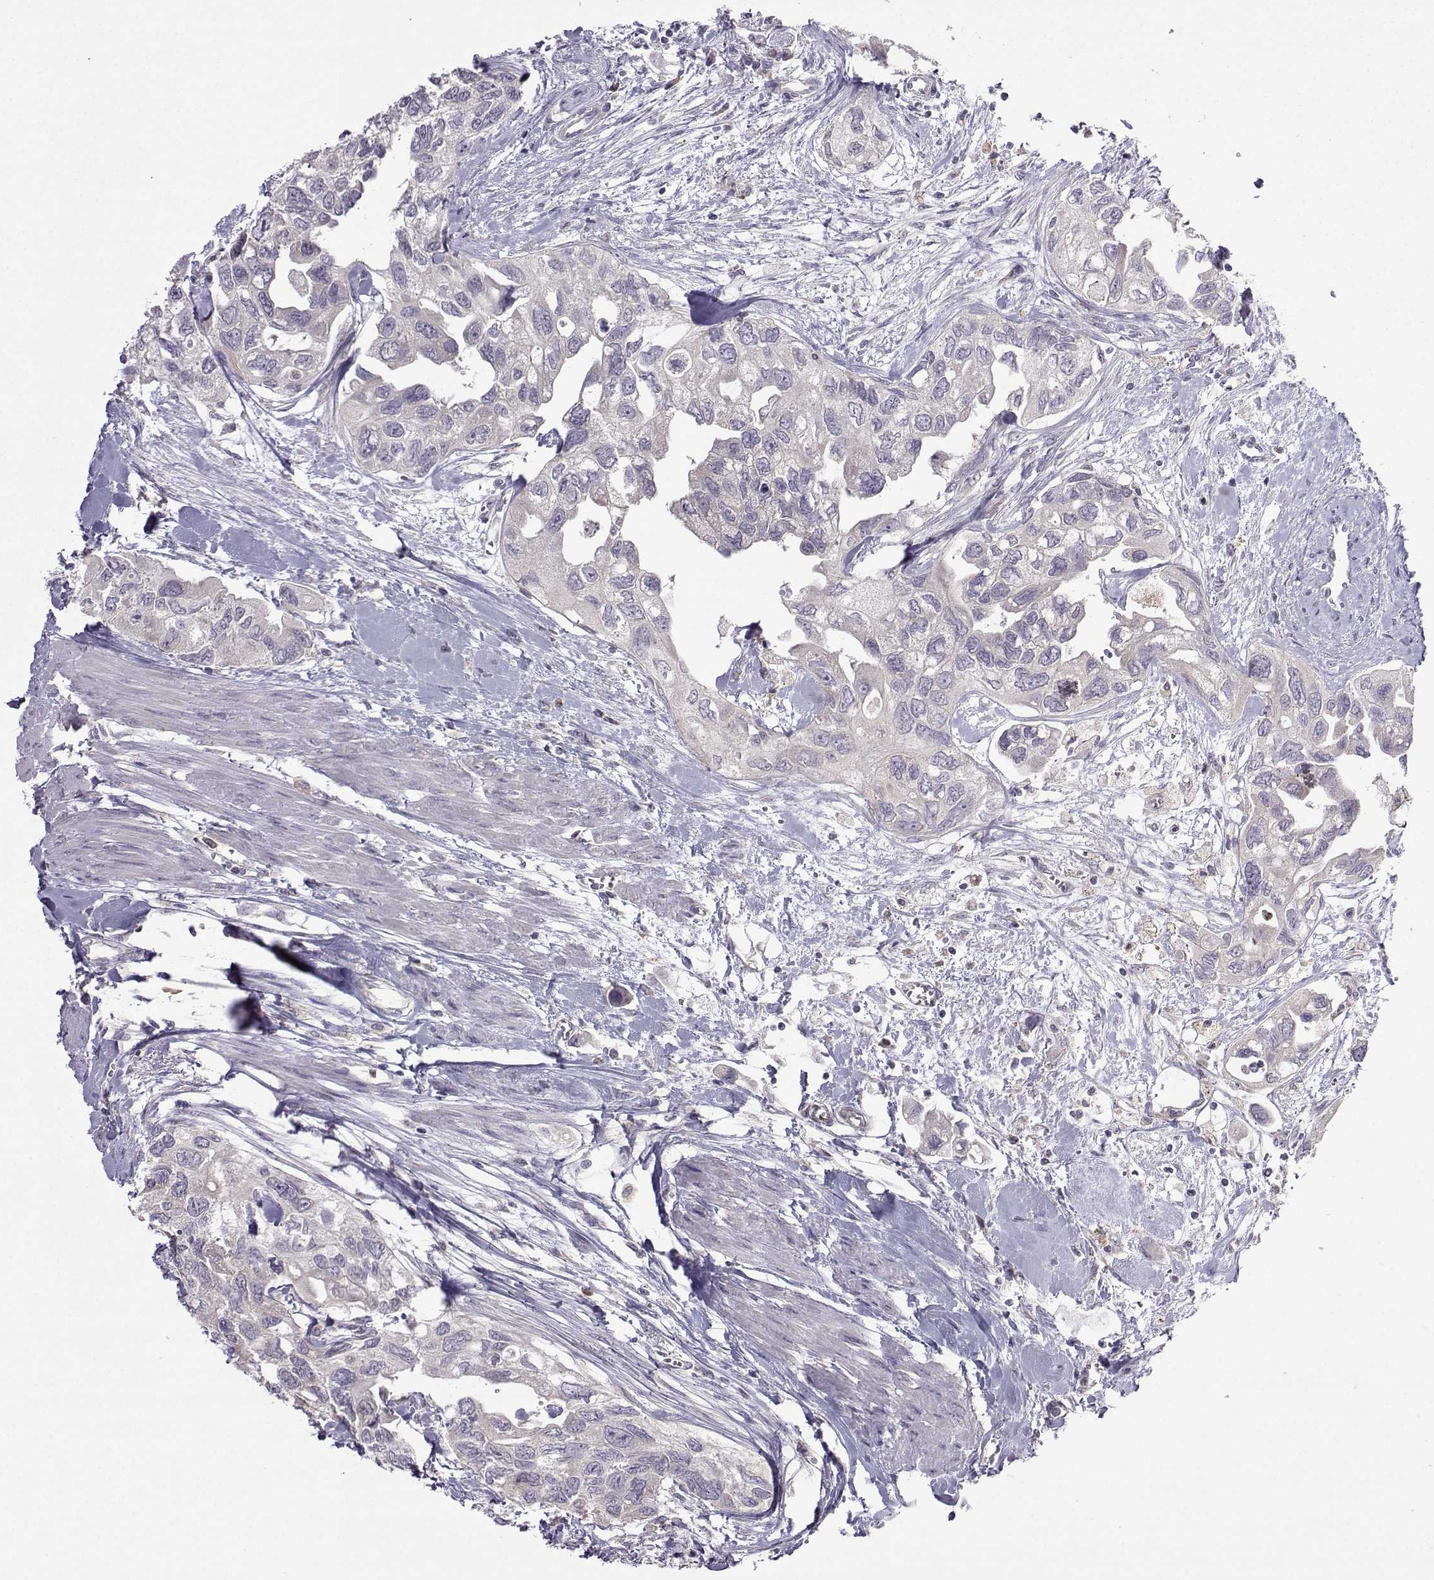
{"staining": {"intensity": "negative", "quantity": "none", "location": "none"}, "tissue": "urothelial cancer", "cell_type": "Tumor cells", "image_type": "cancer", "snomed": [{"axis": "morphology", "description": "Urothelial carcinoma, High grade"}, {"axis": "topography", "description": "Urinary bladder"}], "caption": "This is a photomicrograph of immunohistochemistry staining of high-grade urothelial carcinoma, which shows no positivity in tumor cells.", "gene": "FCAMR", "patient": {"sex": "male", "age": 59}}